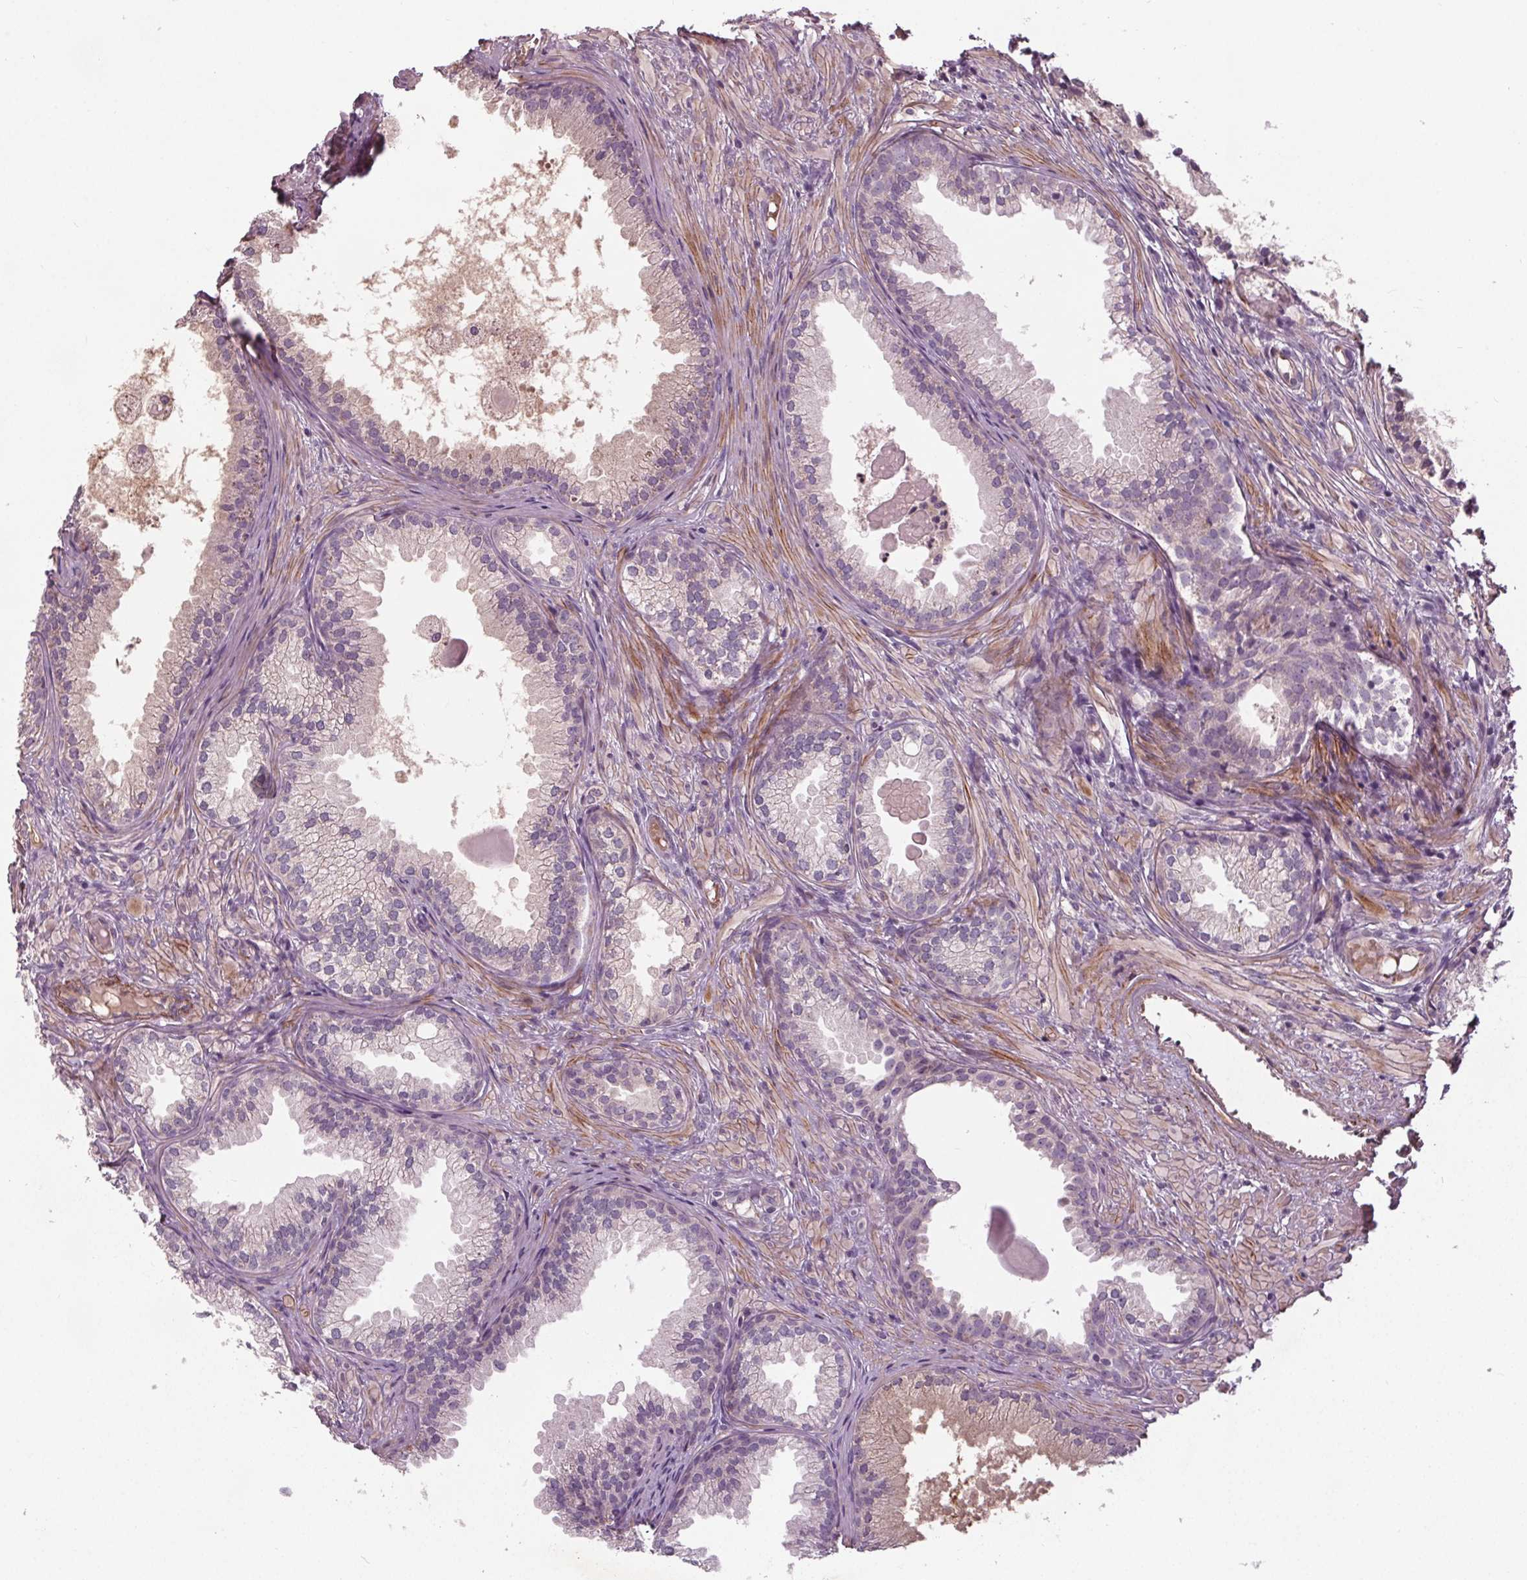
{"staining": {"intensity": "negative", "quantity": "none", "location": "none"}, "tissue": "prostate cancer", "cell_type": "Tumor cells", "image_type": "cancer", "snomed": [{"axis": "morphology", "description": "Adenocarcinoma, High grade"}, {"axis": "topography", "description": "Prostate"}], "caption": "An image of human high-grade adenocarcinoma (prostate) is negative for staining in tumor cells.", "gene": "PDGFD", "patient": {"sex": "male", "age": 83}}